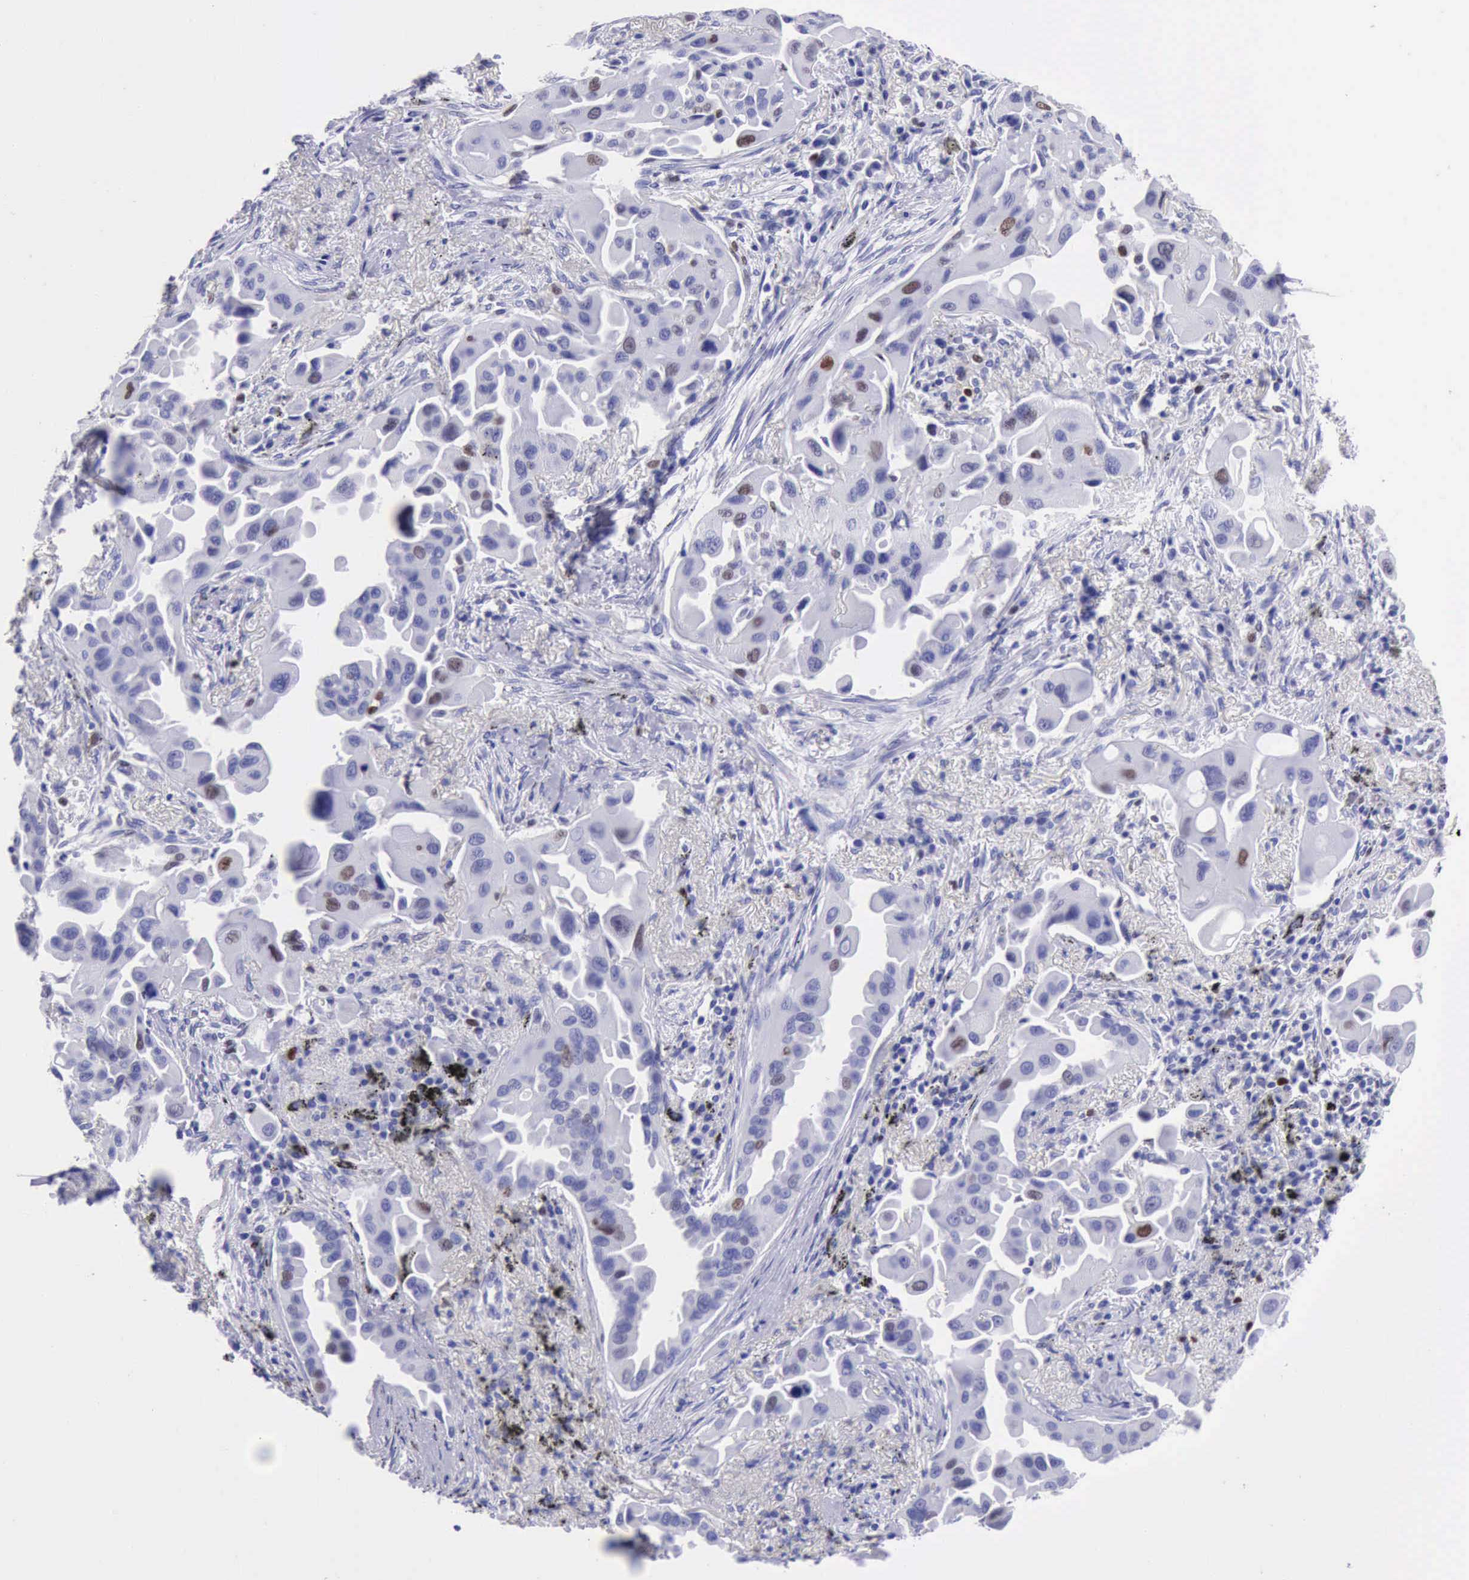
{"staining": {"intensity": "negative", "quantity": "none", "location": "none"}, "tissue": "lung cancer", "cell_type": "Tumor cells", "image_type": "cancer", "snomed": [{"axis": "morphology", "description": "Adenocarcinoma, NOS"}, {"axis": "topography", "description": "Lung"}], "caption": "This is an immunohistochemistry micrograph of lung adenocarcinoma. There is no expression in tumor cells.", "gene": "MCM2", "patient": {"sex": "male", "age": 68}}